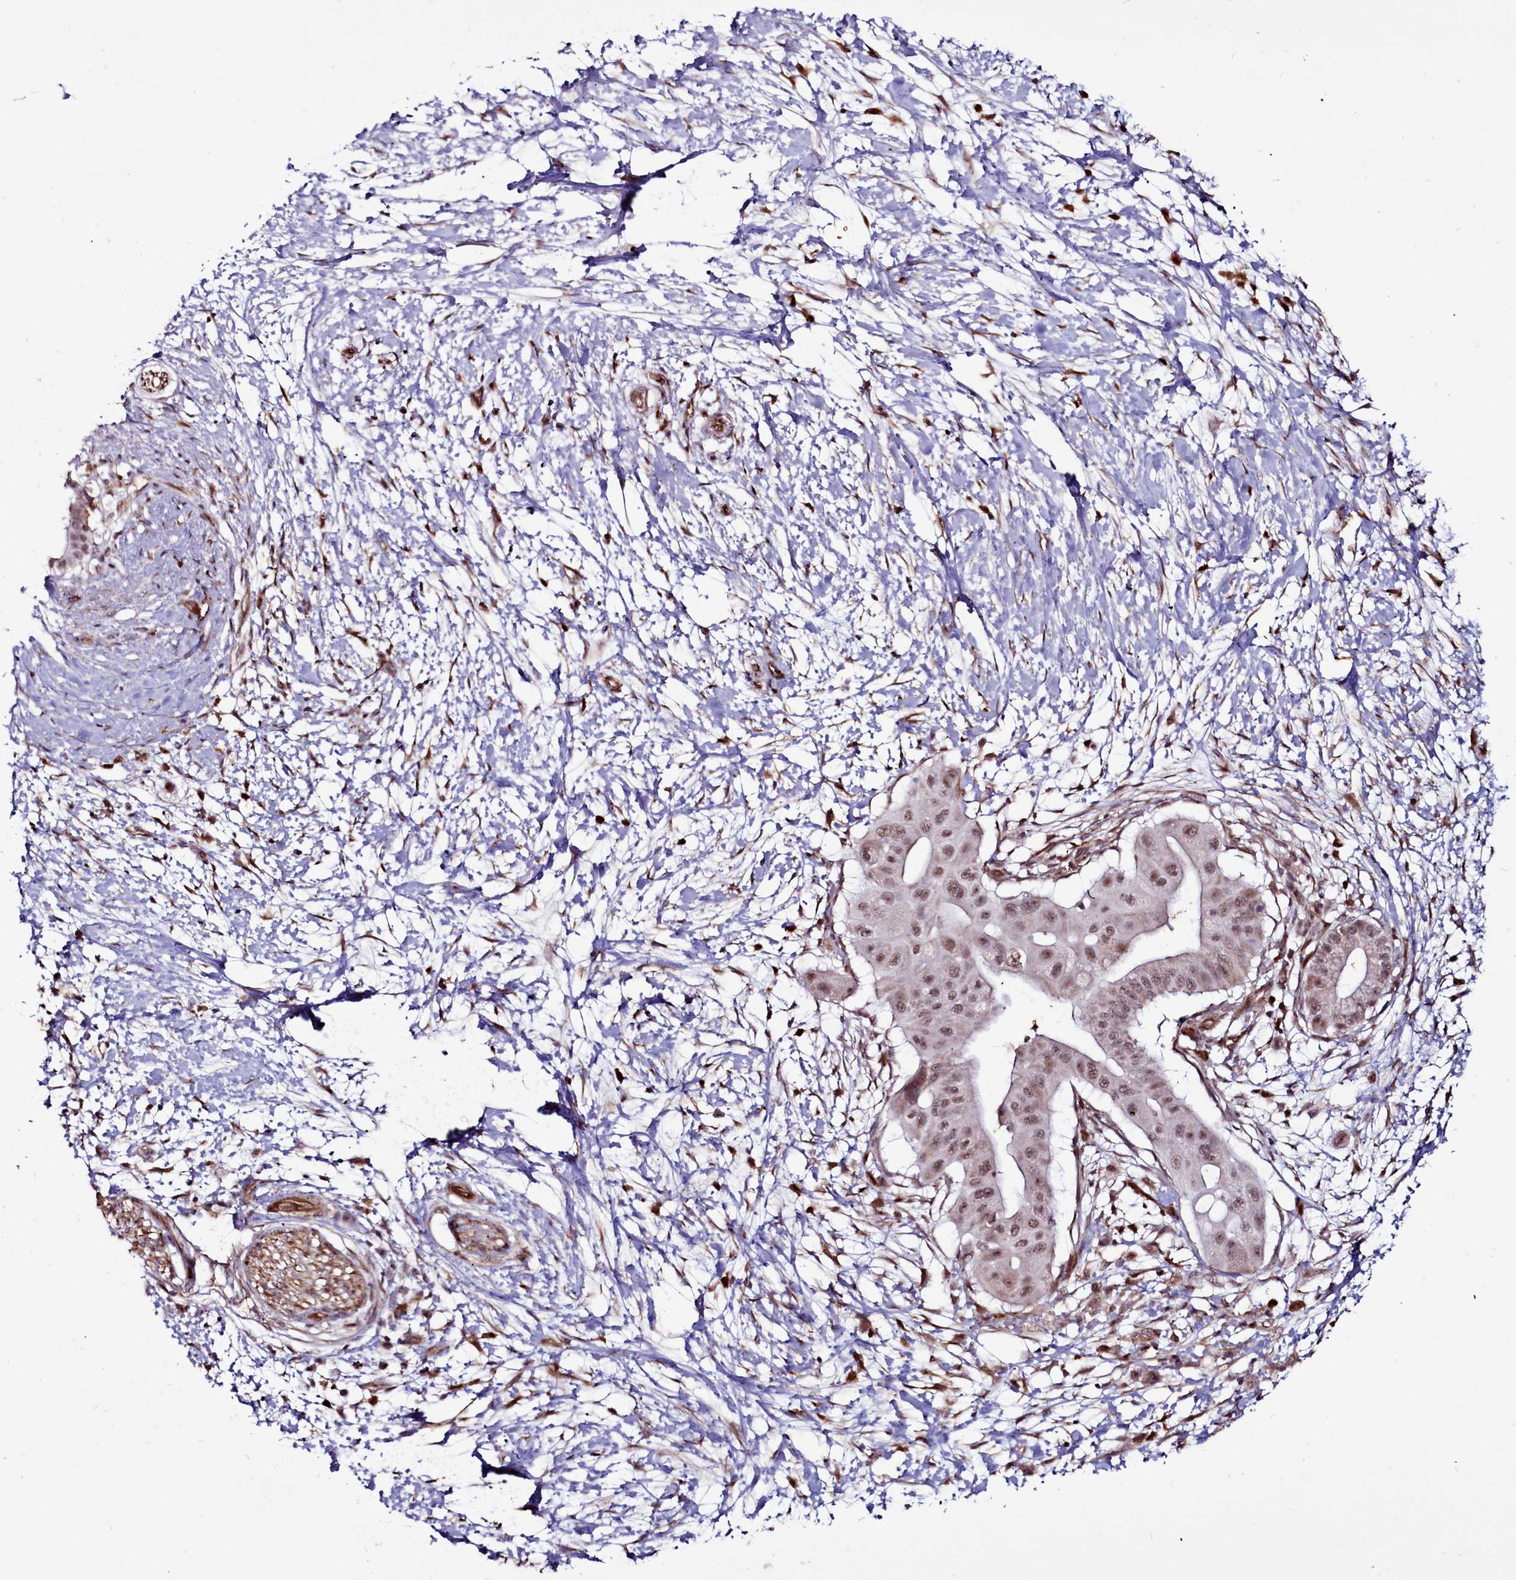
{"staining": {"intensity": "moderate", "quantity": ">75%", "location": "nuclear"}, "tissue": "pancreatic cancer", "cell_type": "Tumor cells", "image_type": "cancer", "snomed": [{"axis": "morphology", "description": "Adenocarcinoma, NOS"}, {"axis": "topography", "description": "Pancreas"}], "caption": "A brown stain highlights moderate nuclear positivity of a protein in adenocarcinoma (pancreatic) tumor cells. The protein of interest is stained brown, and the nuclei are stained in blue (DAB (3,3'-diaminobenzidine) IHC with brightfield microscopy, high magnification).", "gene": "CLK3", "patient": {"sex": "male", "age": 68}}